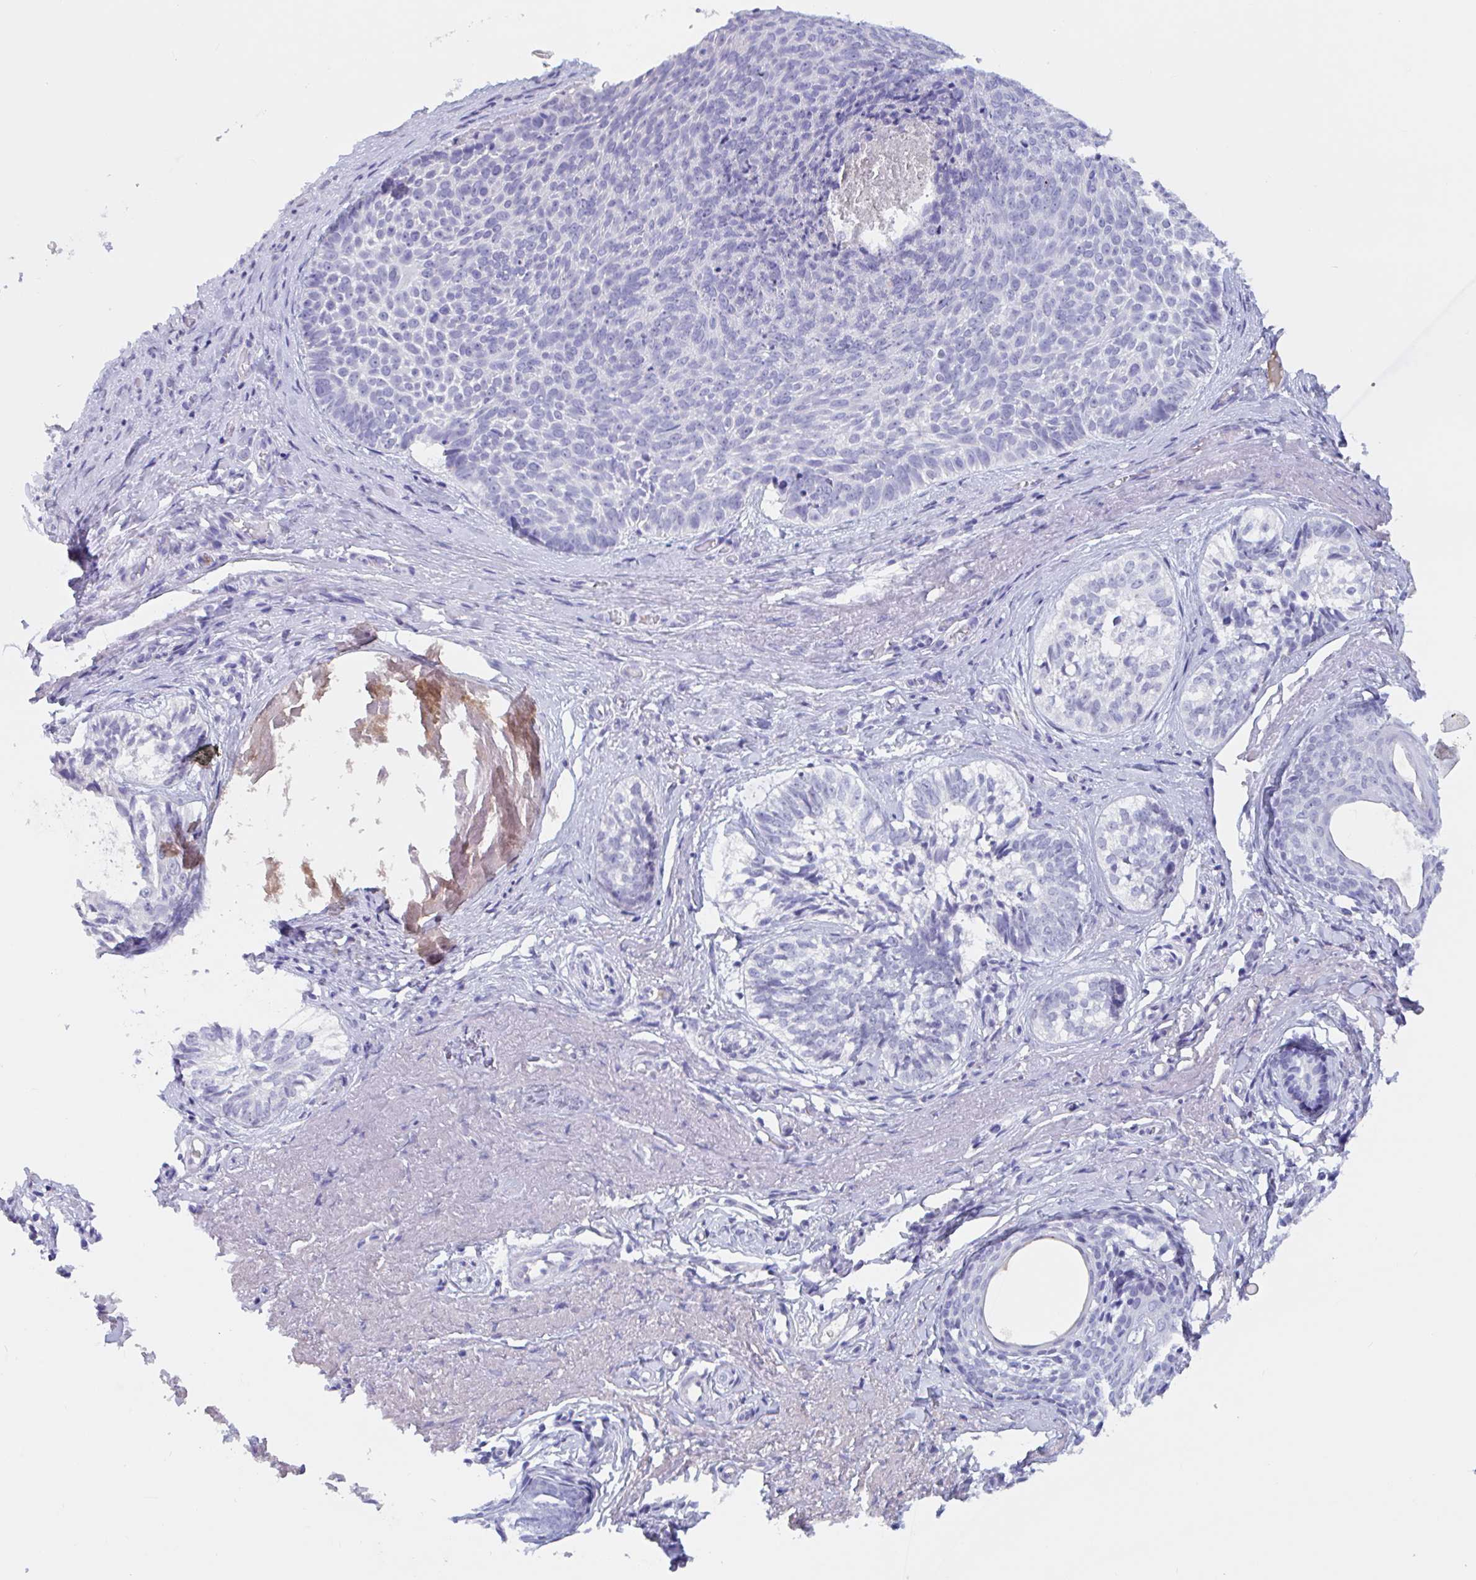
{"staining": {"intensity": "negative", "quantity": "none", "location": "none"}, "tissue": "skin cancer", "cell_type": "Tumor cells", "image_type": "cancer", "snomed": [{"axis": "morphology", "description": "Basal cell carcinoma"}, {"axis": "topography", "description": "Skin"}, {"axis": "topography", "description": "Skin of face"}, {"axis": "topography", "description": "Skin of nose"}], "caption": "Basal cell carcinoma (skin) was stained to show a protein in brown. There is no significant positivity in tumor cells.", "gene": "ZNHIT2", "patient": {"sex": "female", "age": 86}}